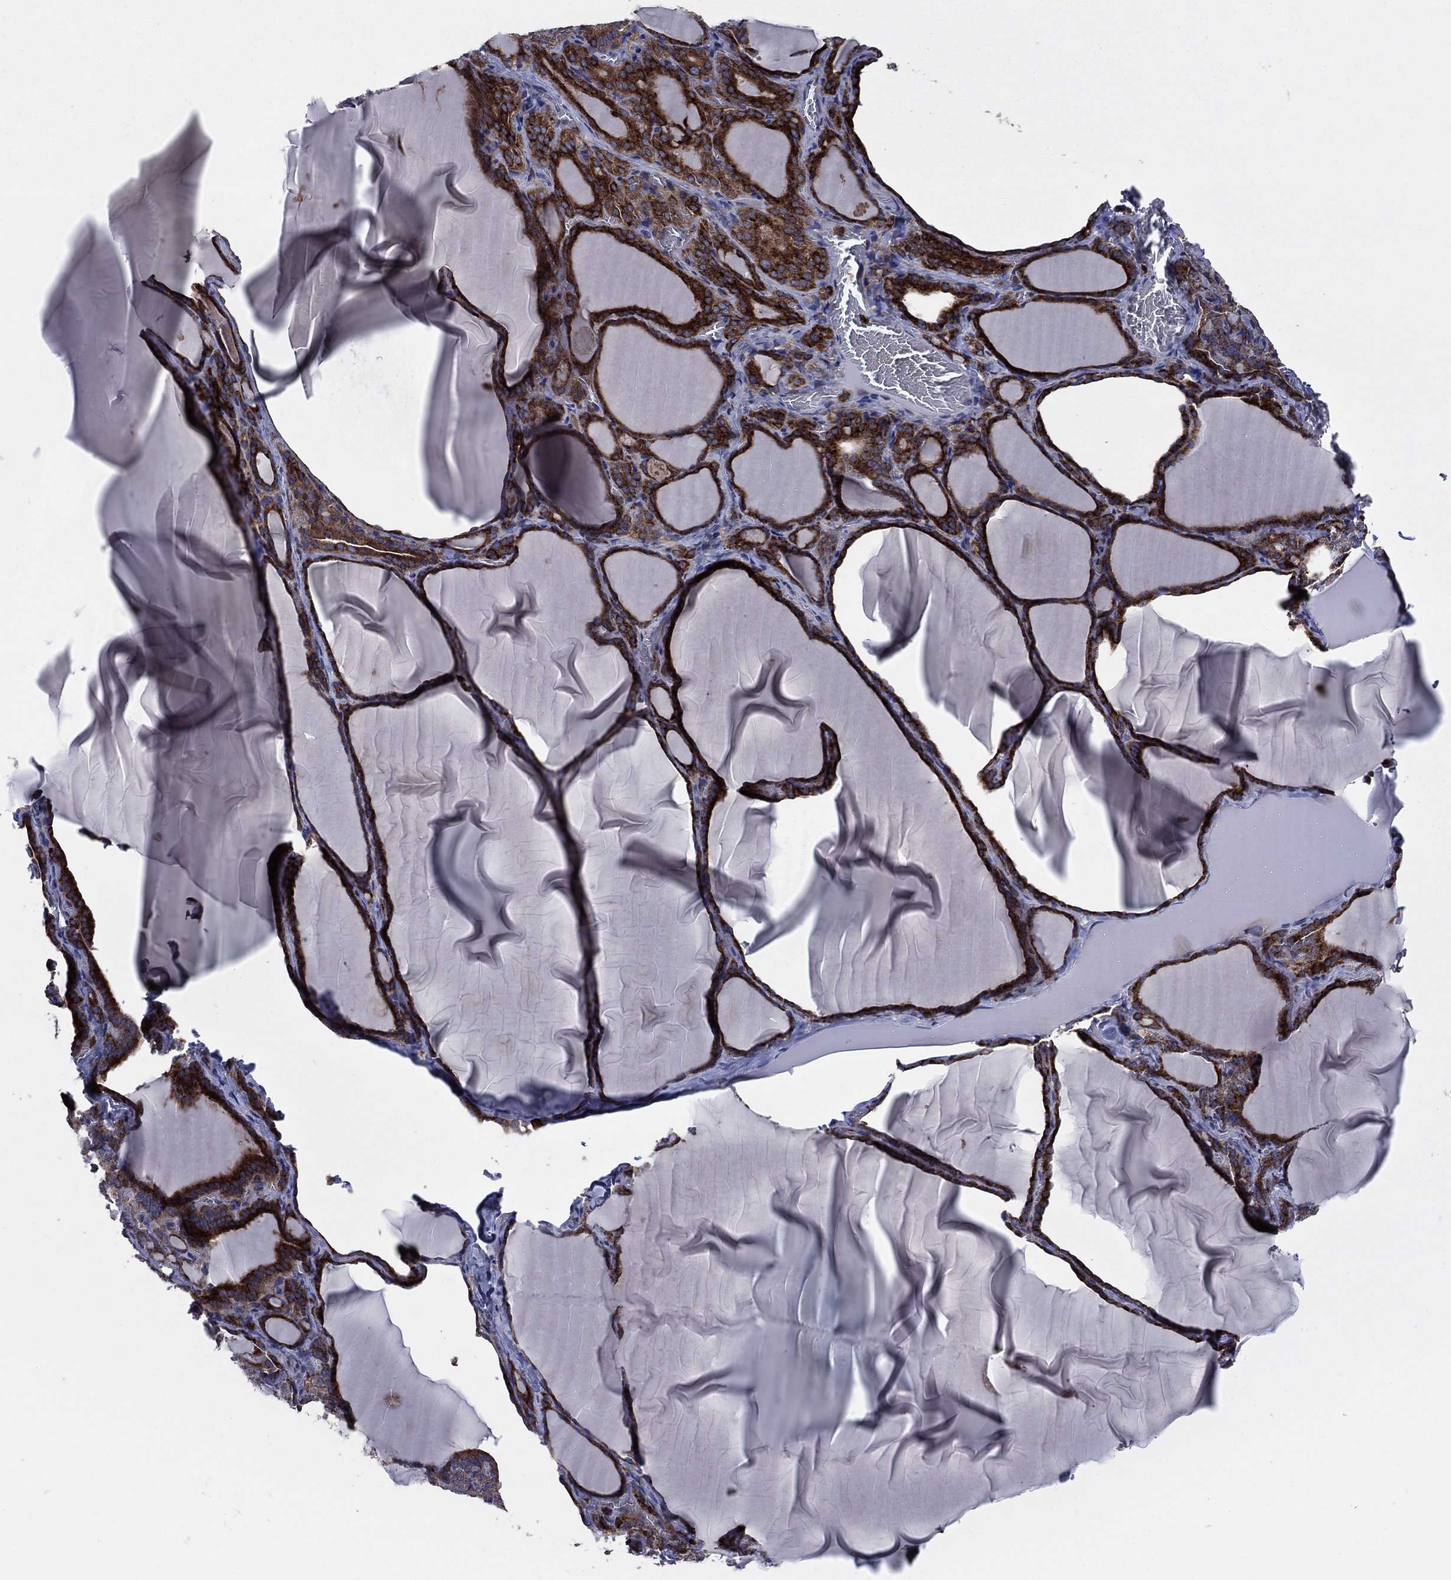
{"staining": {"intensity": "strong", "quantity": "25%-75%", "location": "cytoplasmic/membranous"}, "tissue": "thyroid gland", "cell_type": "Glandular cells", "image_type": "normal", "snomed": [{"axis": "morphology", "description": "Normal tissue, NOS"}, {"axis": "morphology", "description": "Hyperplasia, NOS"}, {"axis": "topography", "description": "Thyroid gland"}], "caption": "Strong cytoplasmic/membranous expression for a protein is identified in approximately 25%-75% of glandular cells of unremarkable thyroid gland using immunohistochemistry.", "gene": "MEA1", "patient": {"sex": "female", "age": 27}}